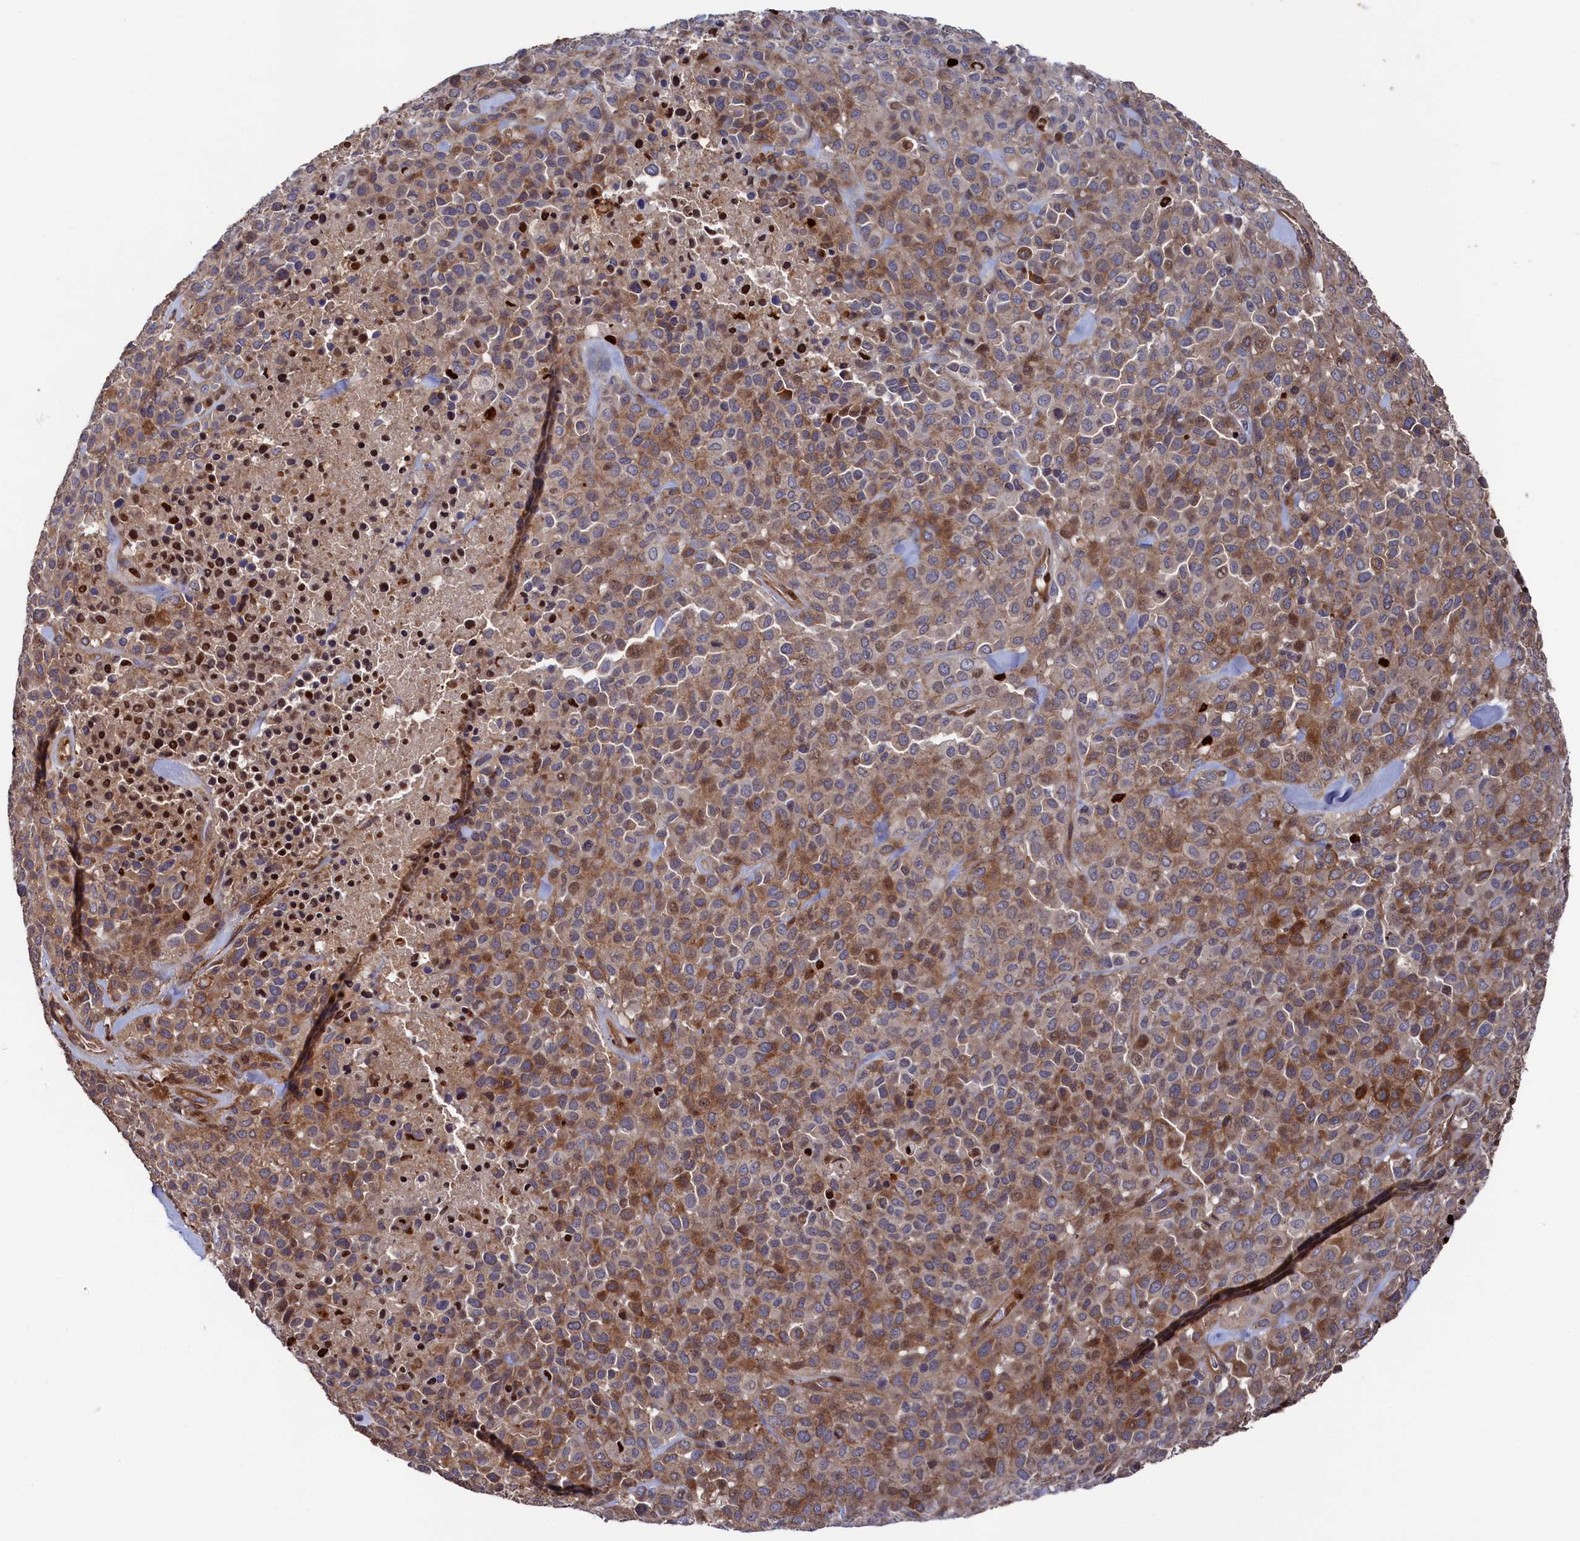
{"staining": {"intensity": "moderate", "quantity": "25%-75%", "location": "cytoplasmic/membranous"}, "tissue": "melanoma", "cell_type": "Tumor cells", "image_type": "cancer", "snomed": [{"axis": "morphology", "description": "Malignant melanoma, Metastatic site"}, {"axis": "topography", "description": "Skin"}], "caption": "This is a histology image of immunohistochemistry (IHC) staining of melanoma, which shows moderate staining in the cytoplasmic/membranous of tumor cells.", "gene": "ZNF891", "patient": {"sex": "female", "age": 81}}